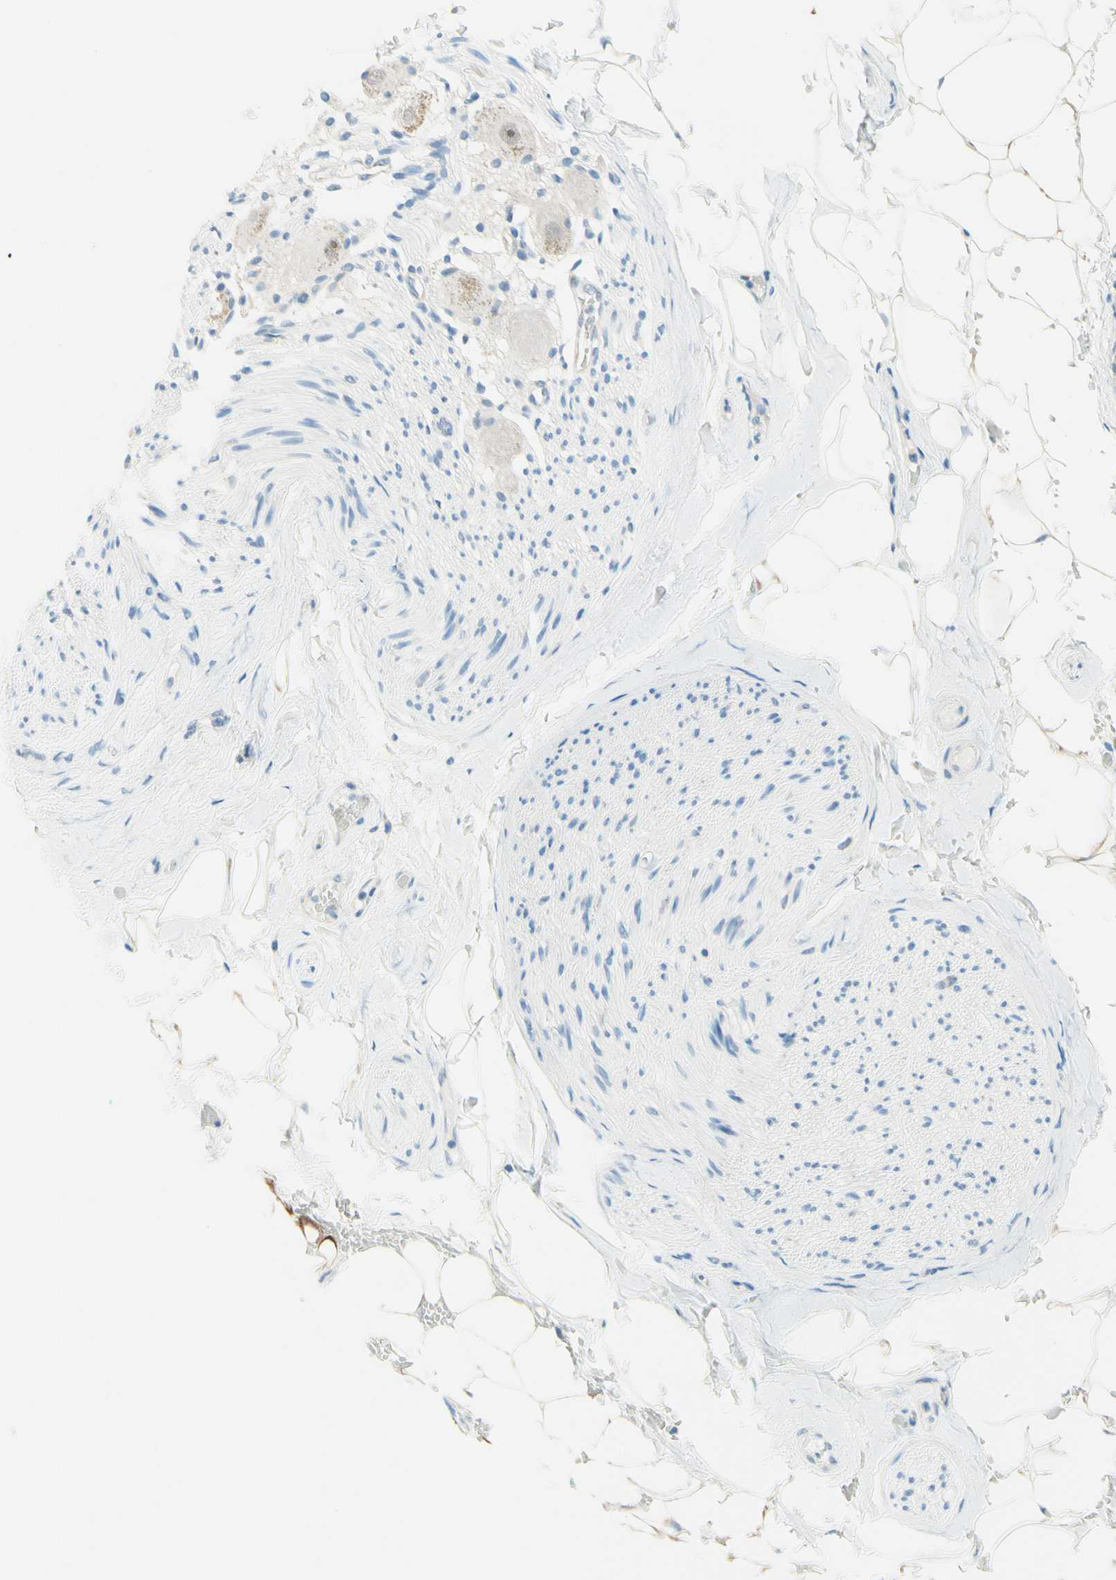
{"staining": {"intensity": "moderate", "quantity": ">75%", "location": "cytoplasmic/membranous"}, "tissue": "adipose tissue", "cell_type": "Adipocytes", "image_type": "normal", "snomed": [{"axis": "morphology", "description": "Normal tissue, NOS"}, {"axis": "topography", "description": "Peripheral nerve tissue"}], "caption": "Immunohistochemistry staining of unremarkable adipose tissue, which reveals medium levels of moderate cytoplasmic/membranous staining in about >75% of adipocytes indicating moderate cytoplasmic/membranous protein expression. The staining was performed using DAB (3,3'-diaminobenzidine) (brown) for protein detection and nuclei were counterstained in hematoxylin (blue).", "gene": "JPH1", "patient": {"sex": "male", "age": 70}}